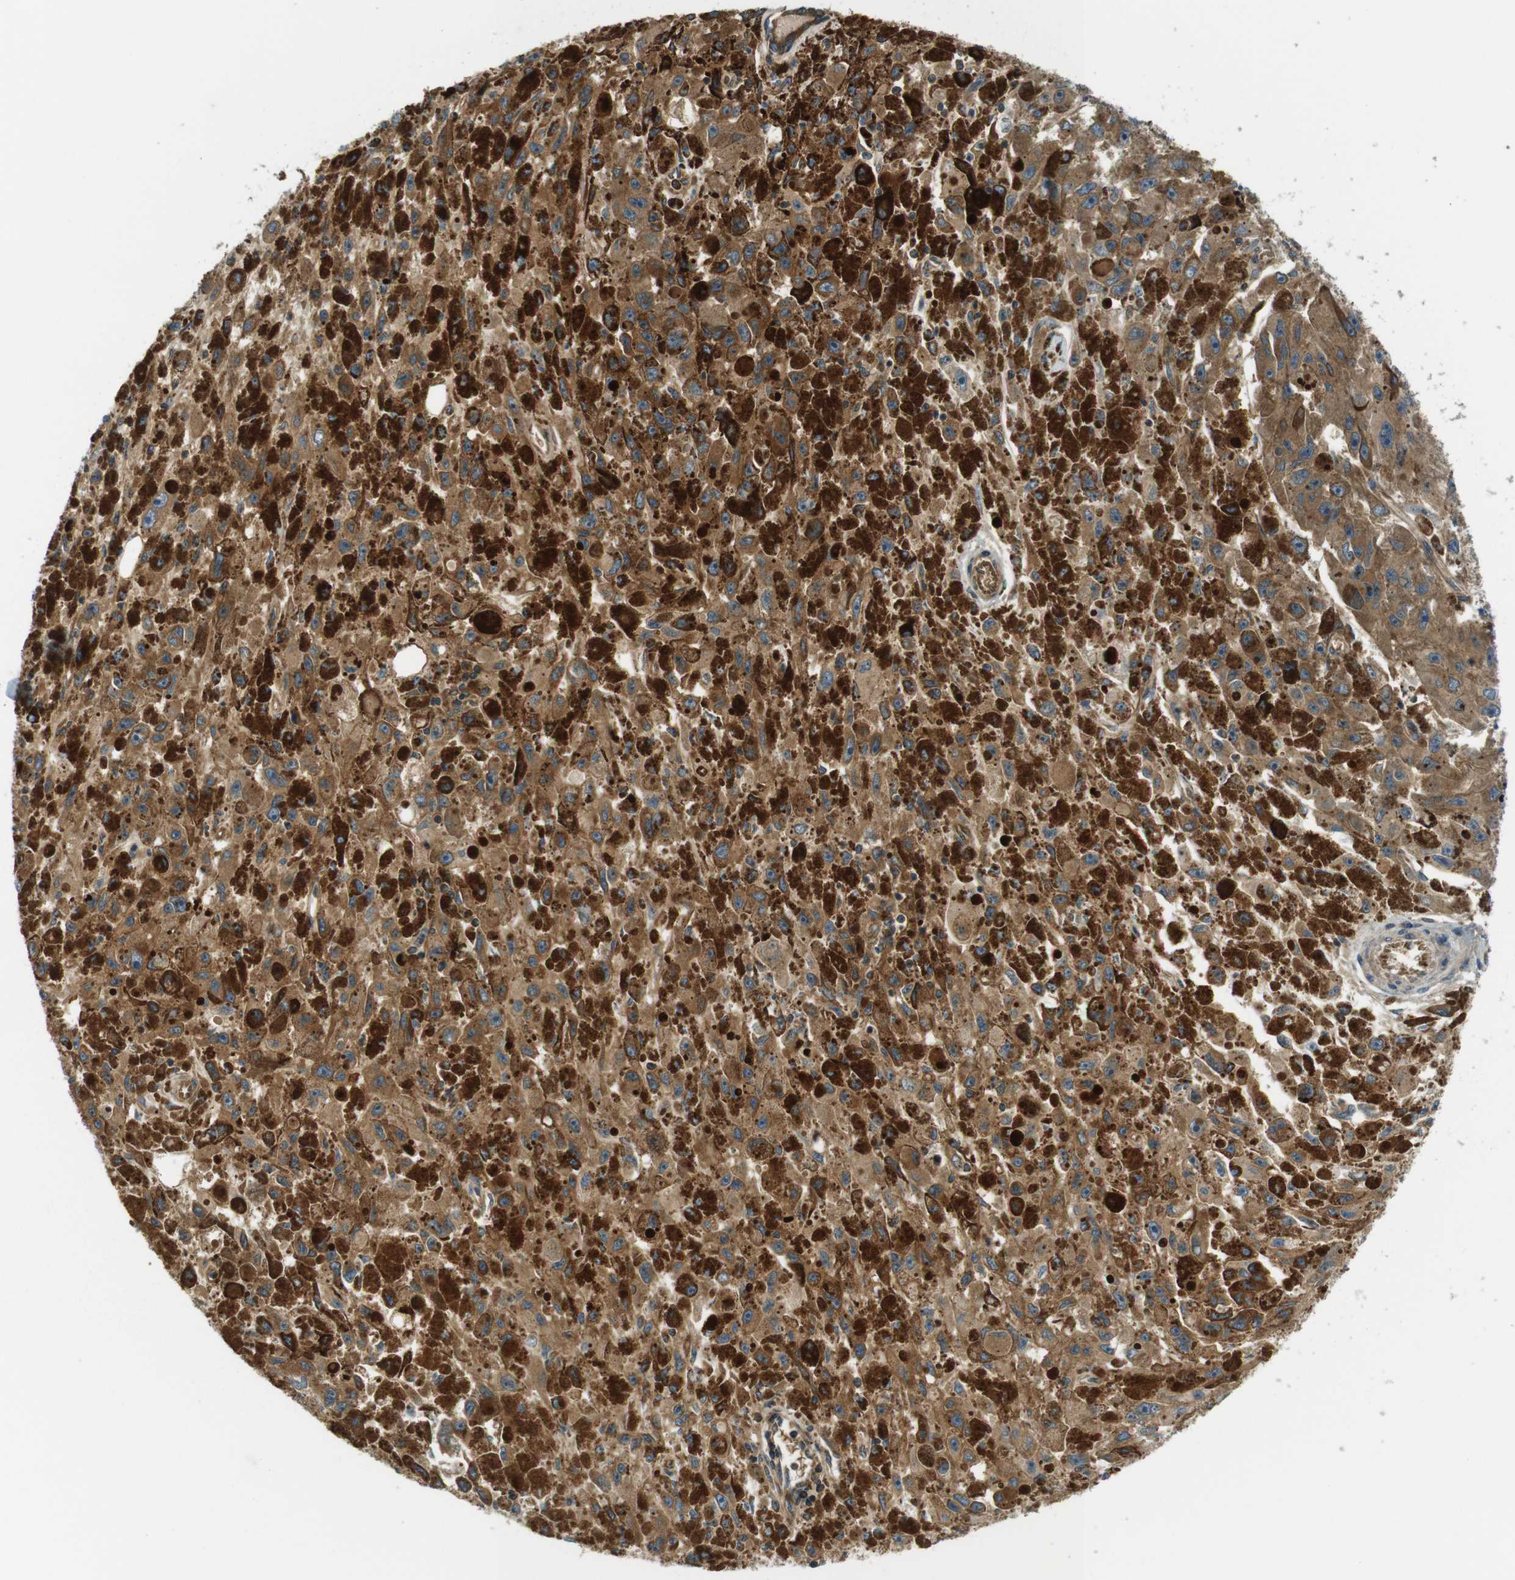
{"staining": {"intensity": "moderate", "quantity": ">75%", "location": "cytoplasmic/membranous"}, "tissue": "melanoma", "cell_type": "Tumor cells", "image_type": "cancer", "snomed": [{"axis": "morphology", "description": "Malignant melanoma, NOS"}, {"axis": "topography", "description": "Skin"}], "caption": "High-power microscopy captured an immunohistochemistry (IHC) image of melanoma, revealing moderate cytoplasmic/membranous expression in approximately >75% of tumor cells.", "gene": "TSC1", "patient": {"sex": "female", "age": 104}}